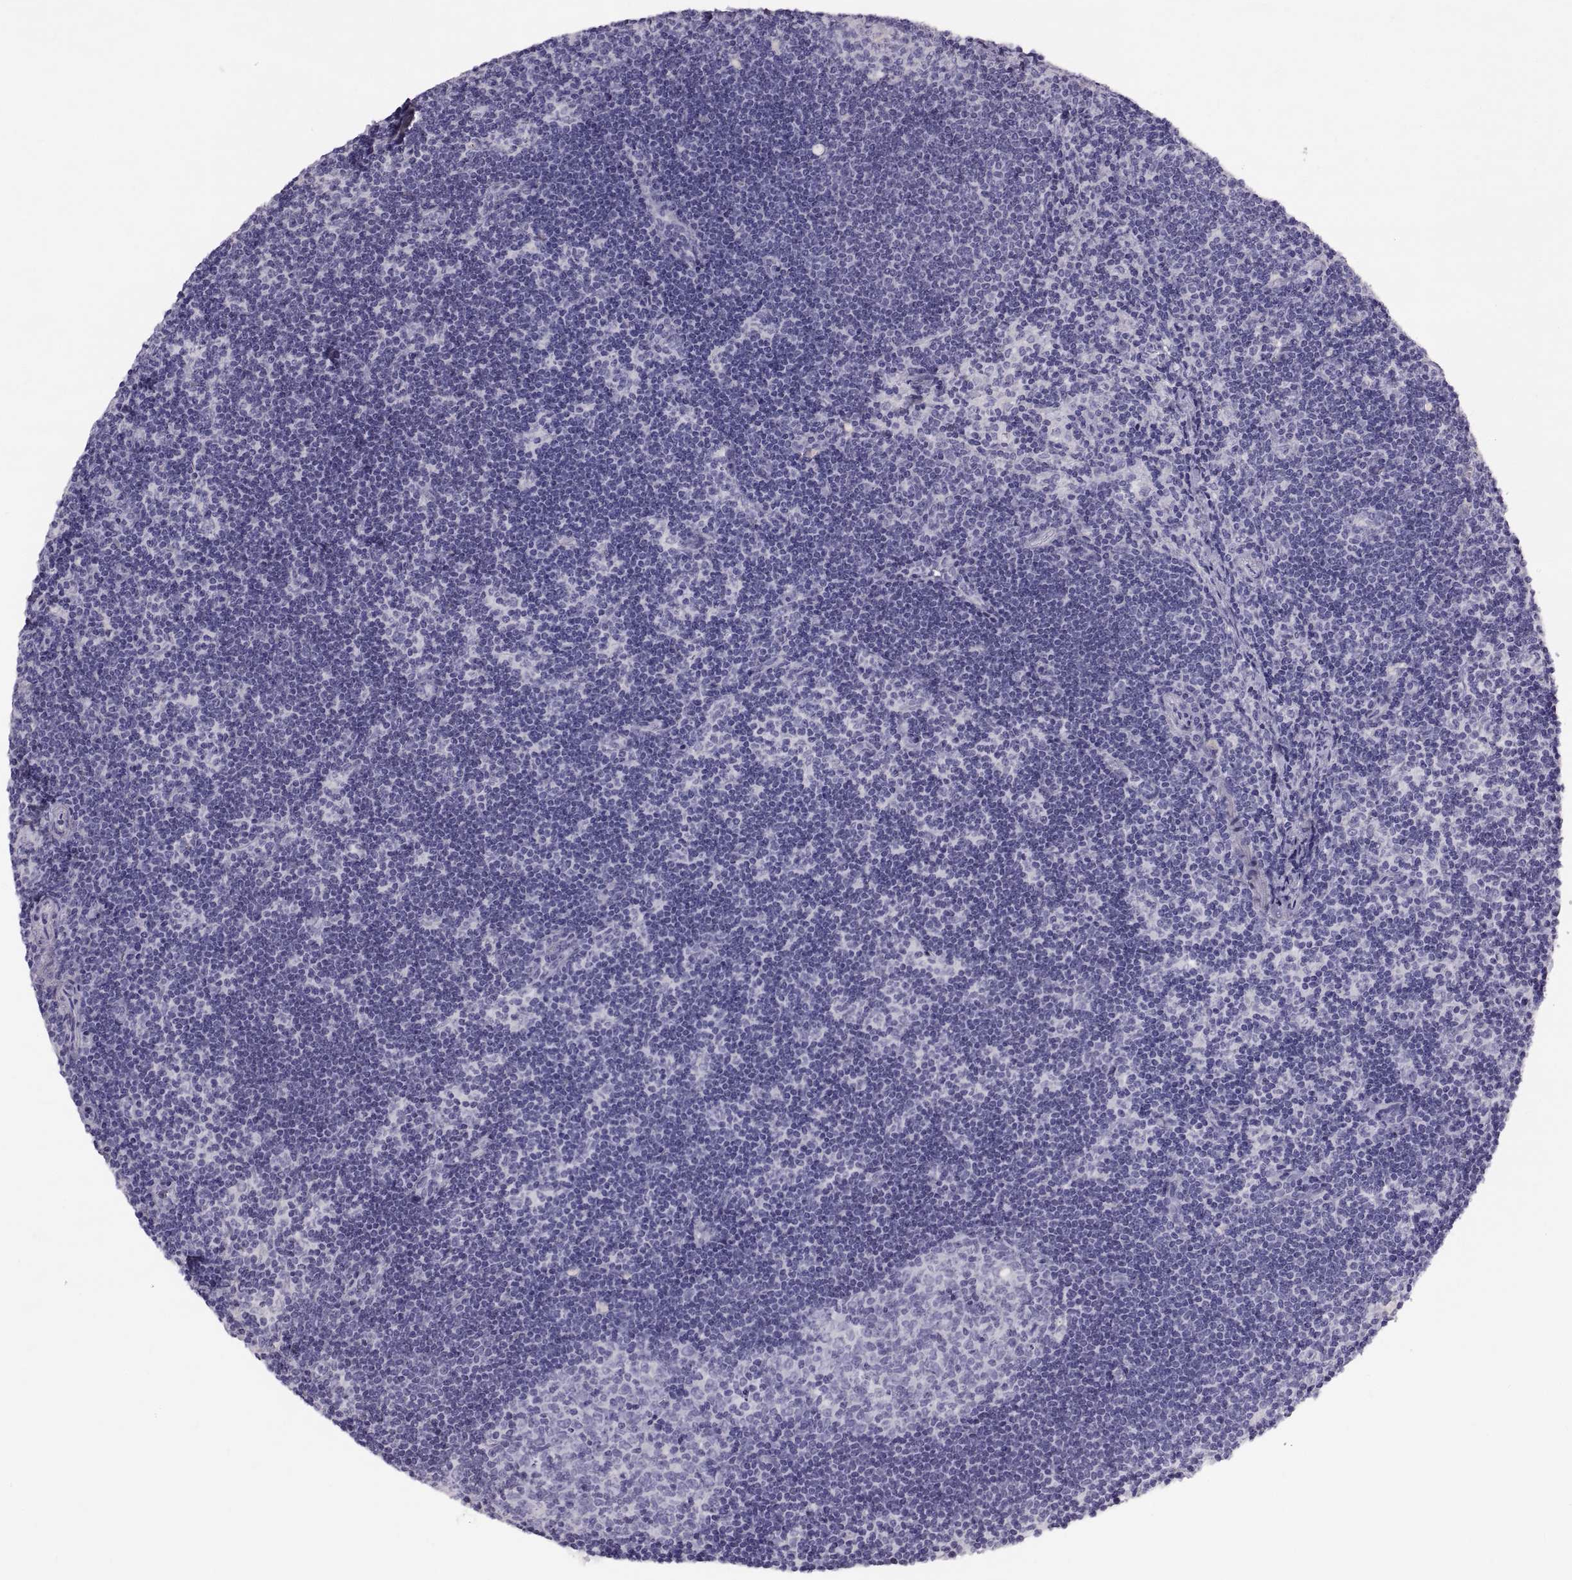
{"staining": {"intensity": "negative", "quantity": "none", "location": "none"}, "tissue": "lymph node", "cell_type": "Germinal center cells", "image_type": "normal", "snomed": [{"axis": "morphology", "description": "Normal tissue, NOS"}, {"axis": "topography", "description": "Lymph node"}], "caption": "Germinal center cells are negative for brown protein staining in benign lymph node. Nuclei are stained in blue.", "gene": "WFDC8", "patient": {"sex": "female", "age": 34}}